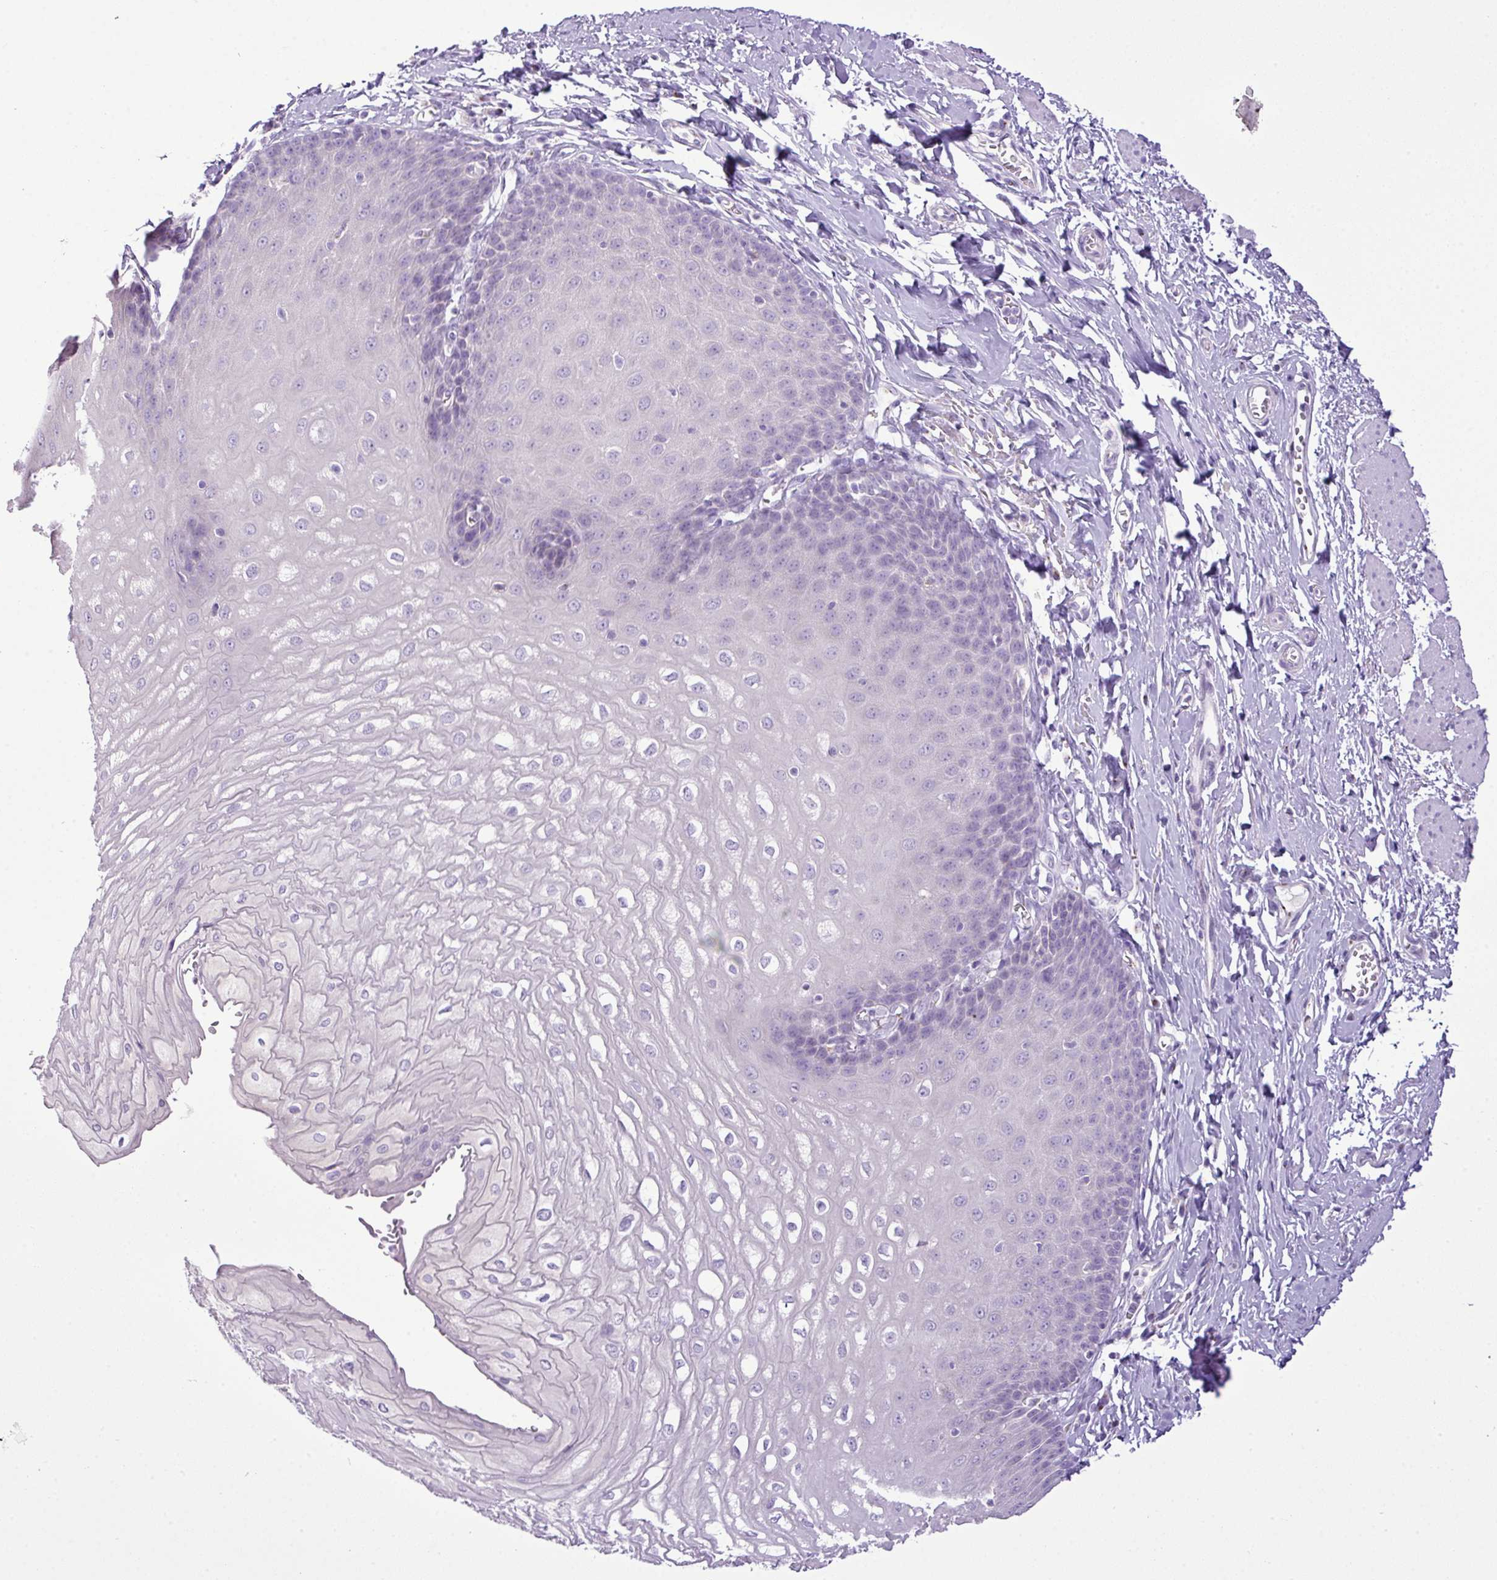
{"staining": {"intensity": "negative", "quantity": "none", "location": "none"}, "tissue": "esophagus", "cell_type": "Squamous epithelial cells", "image_type": "normal", "snomed": [{"axis": "morphology", "description": "Normal tissue, NOS"}, {"axis": "topography", "description": "Esophagus"}], "caption": "The immunohistochemistry (IHC) image has no significant expression in squamous epithelial cells of esophagus. The staining is performed using DAB brown chromogen with nuclei counter-stained in using hematoxylin.", "gene": "FAM43A", "patient": {"sex": "male", "age": 70}}